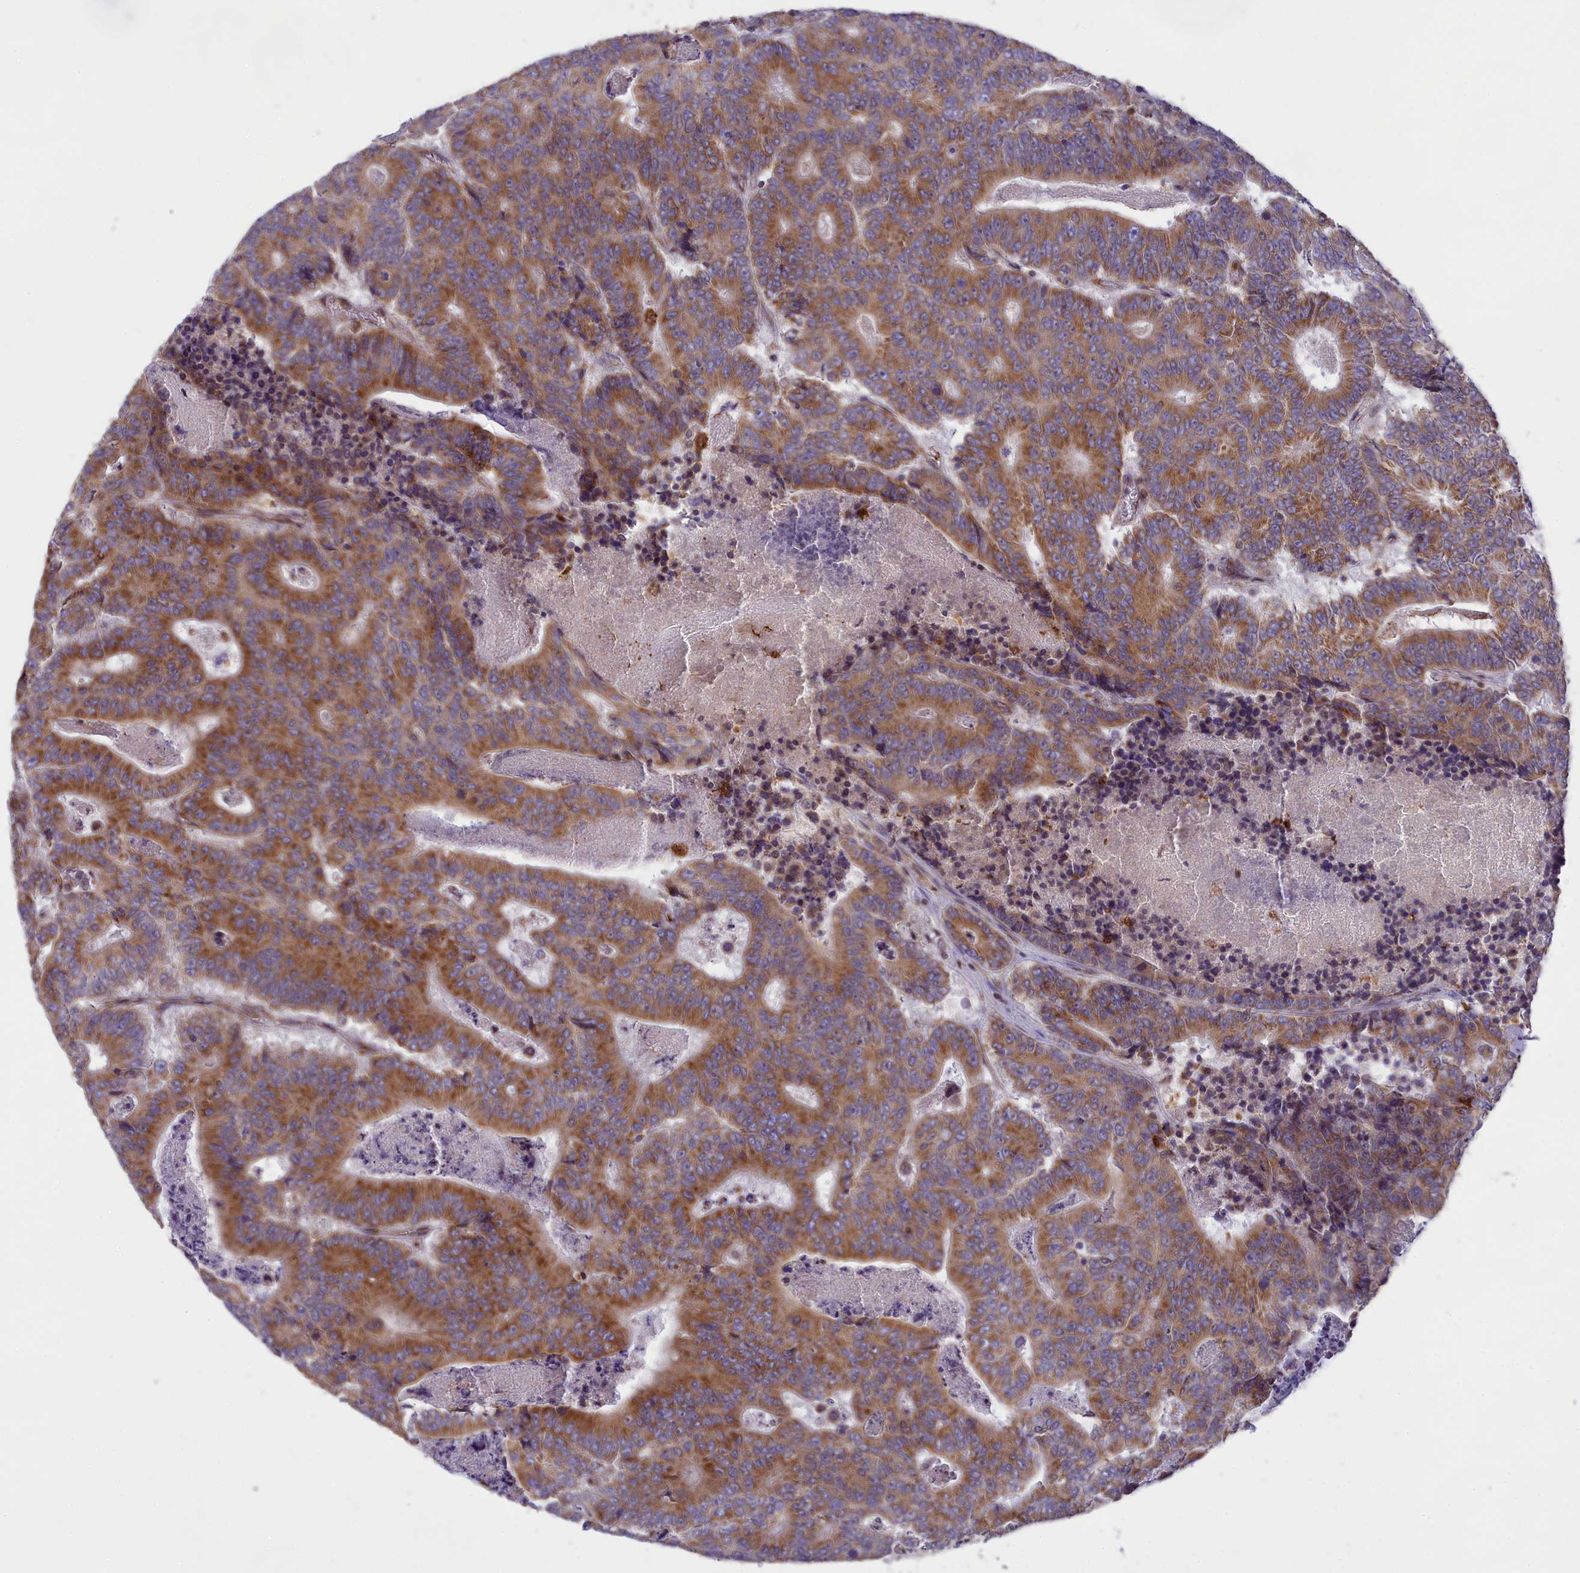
{"staining": {"intensity": "moderate", "quantity": ">75%", "location": "cytoplasmic/membranous"}, "tissue": "colorectal cancer", "cell_type": "Tumor cells", "image_type": "cancer", "snomed": [{"axis": "morphology", "description": "Adenocarcinoma, NOS"}, {"axis": "topography", "description": "Colon"}], "caption": "Immunohistochemistry image of human colorectal adenocarcinoma stained for a protein (brown), which shows medium levels of moderate cytoplasmic/membranous positivity in approximately >75% of tumor cells.", "gene": "PKHD1L1", "patient": {"sex": "male", "age": 83}}